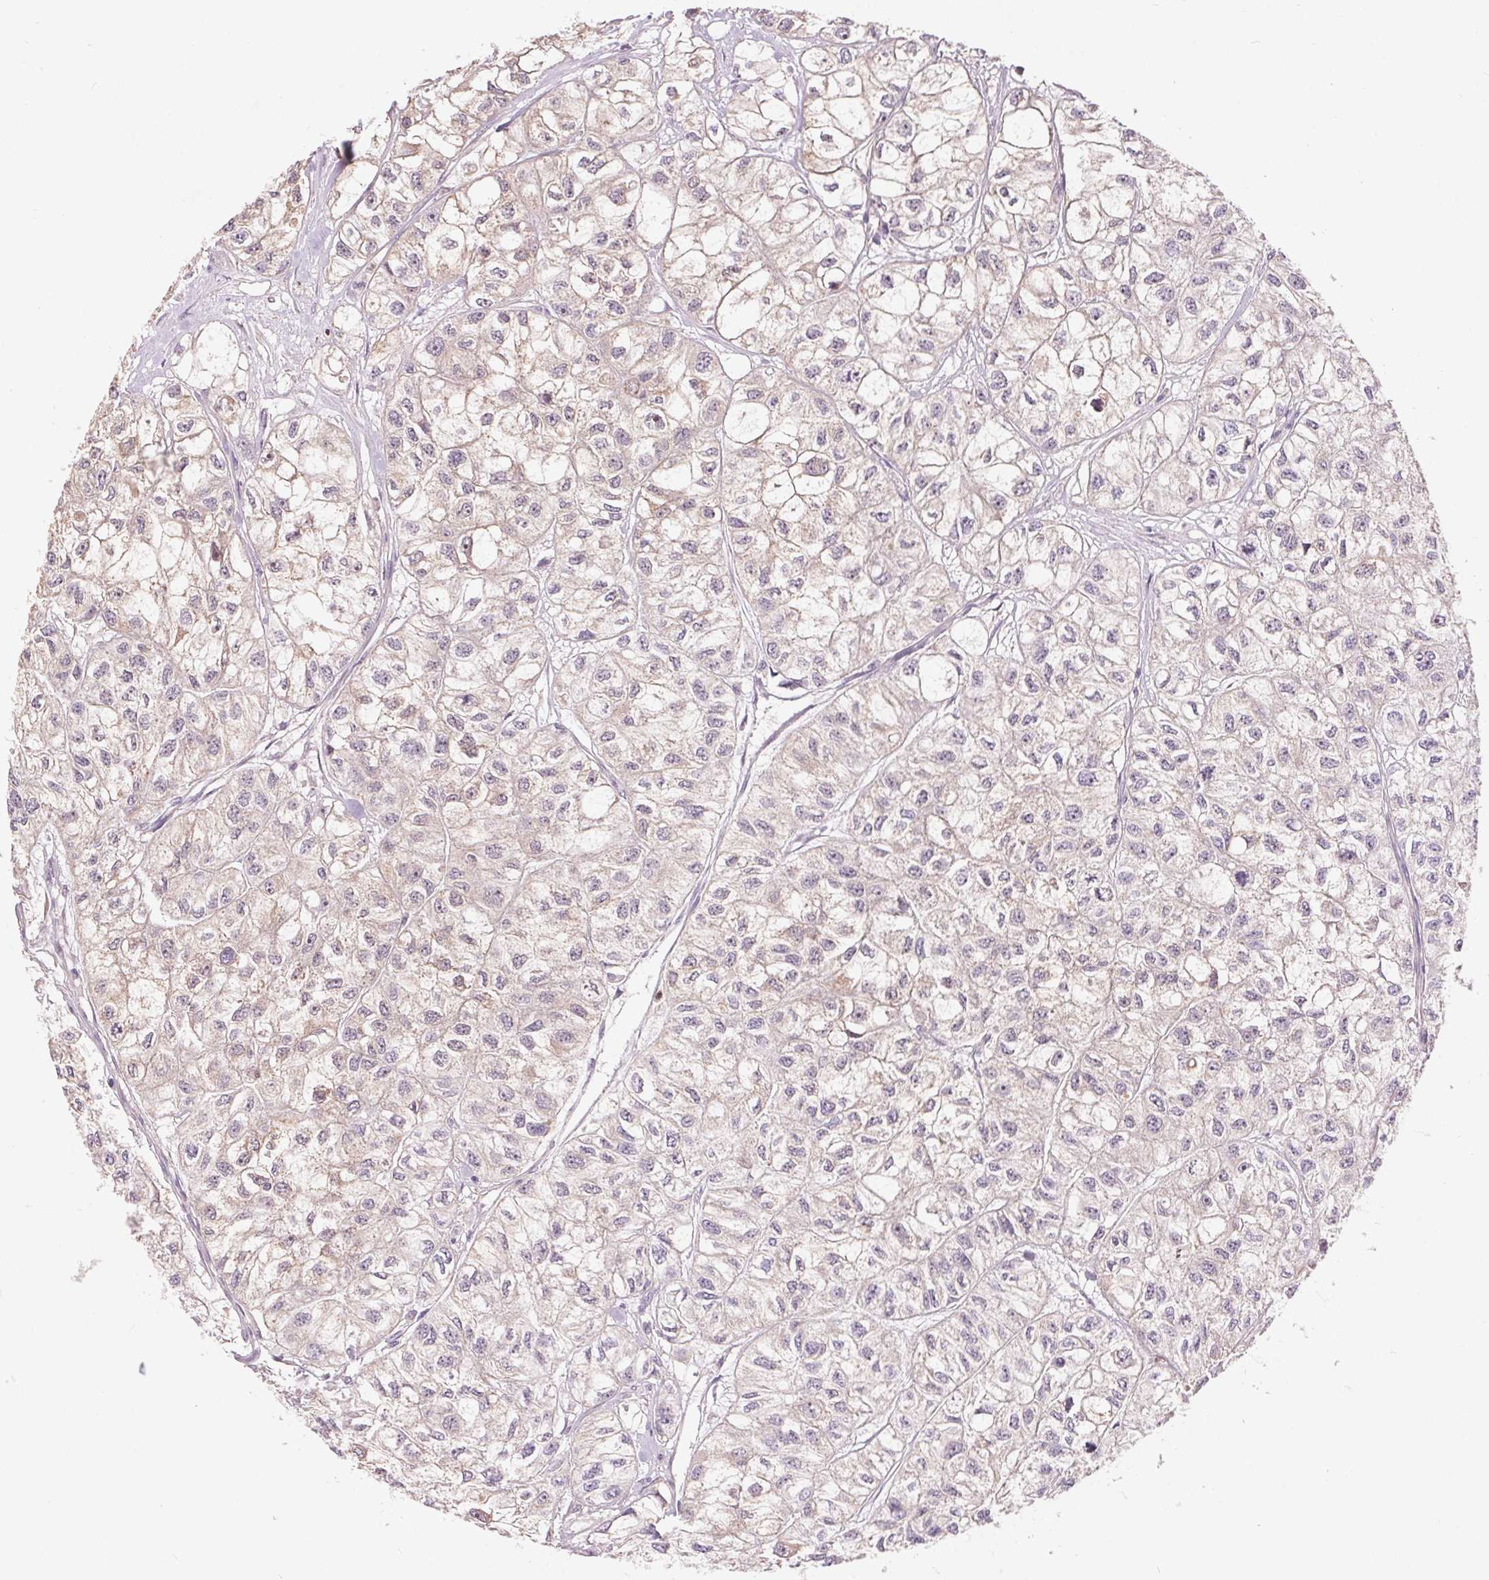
{"staining": {"intensity": "negative", "quantity": "none", "location": "none"}, "tissue": "renal cancer", "cell_type": "Tumor cells", "image_type": "cancer", "snomed": [{"axis": "morphology", "description": "Adenocarcinoma, NOS"}, {"axis": "topography", "description": "Kidney"}], "caption": "Tumor cells are negative for brown protein staining in renal cancer (adenocarcinoma).", "gene": "RANBP3L", "patient": {"sex": "male", "age": 56}}